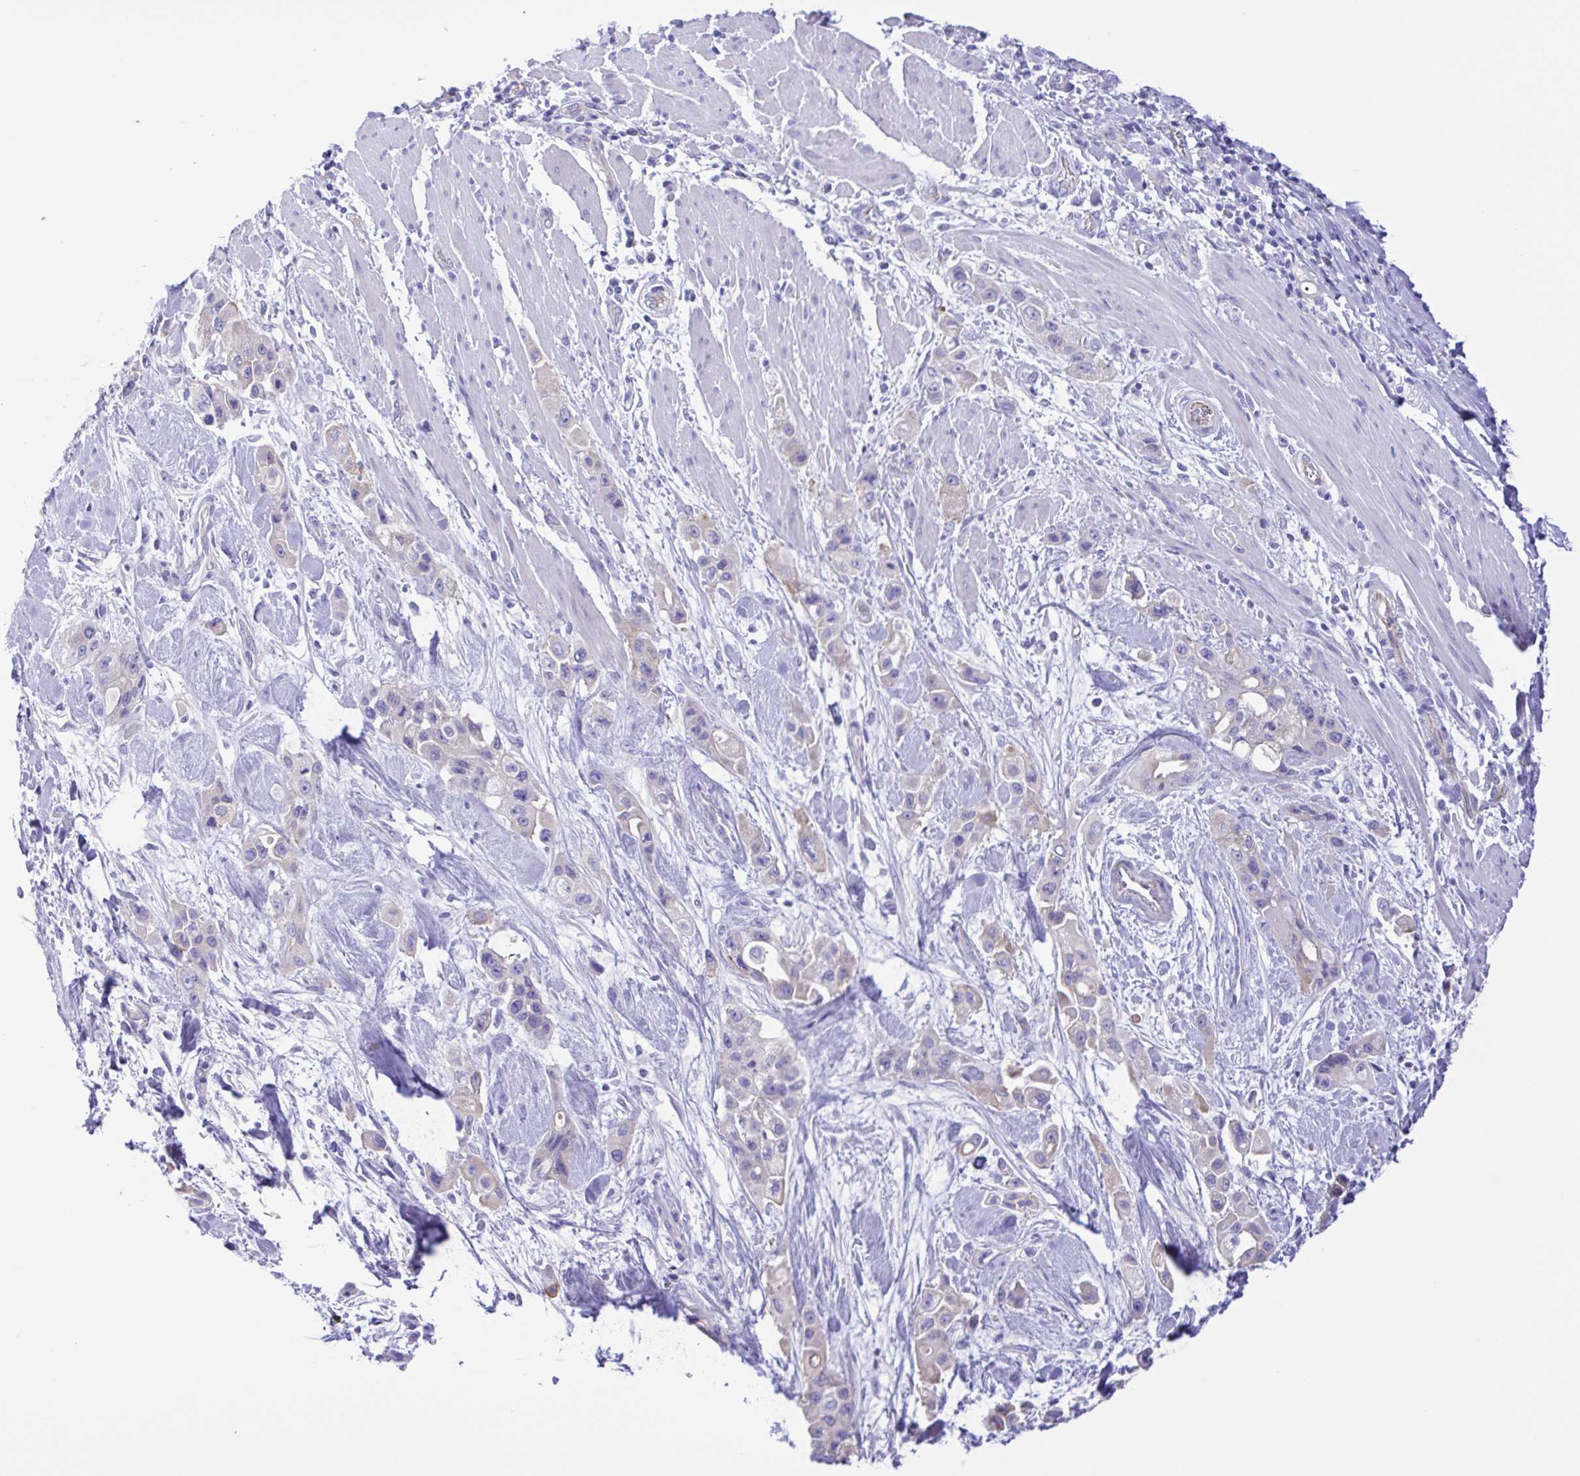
{"staining": {"intensity": "negative", "quantity": "none", "location": "none"}, "tissue": "pancreatic cancer", "cell_type": "Tumor cells", "image_type": "cancer", "snomed": [{"axis": "morphology", "description": "Adenocarcinoma, NOS"}, {"axis": "topography", "description": "Pancreas"}], "caption": "DAB (3,3'-diaminobenzidine) immunohistochemical staining of pancreatic adenocarcinoma shows no significant staining in tumor cells. The staining was performed using DAB to visualize the protein expression in brown, while the nuclei were stained in blue with hematoxylin (Magnification: 20x).", "gene": "CYP11A1", "patient": {"sex": "female", "age": 66}}